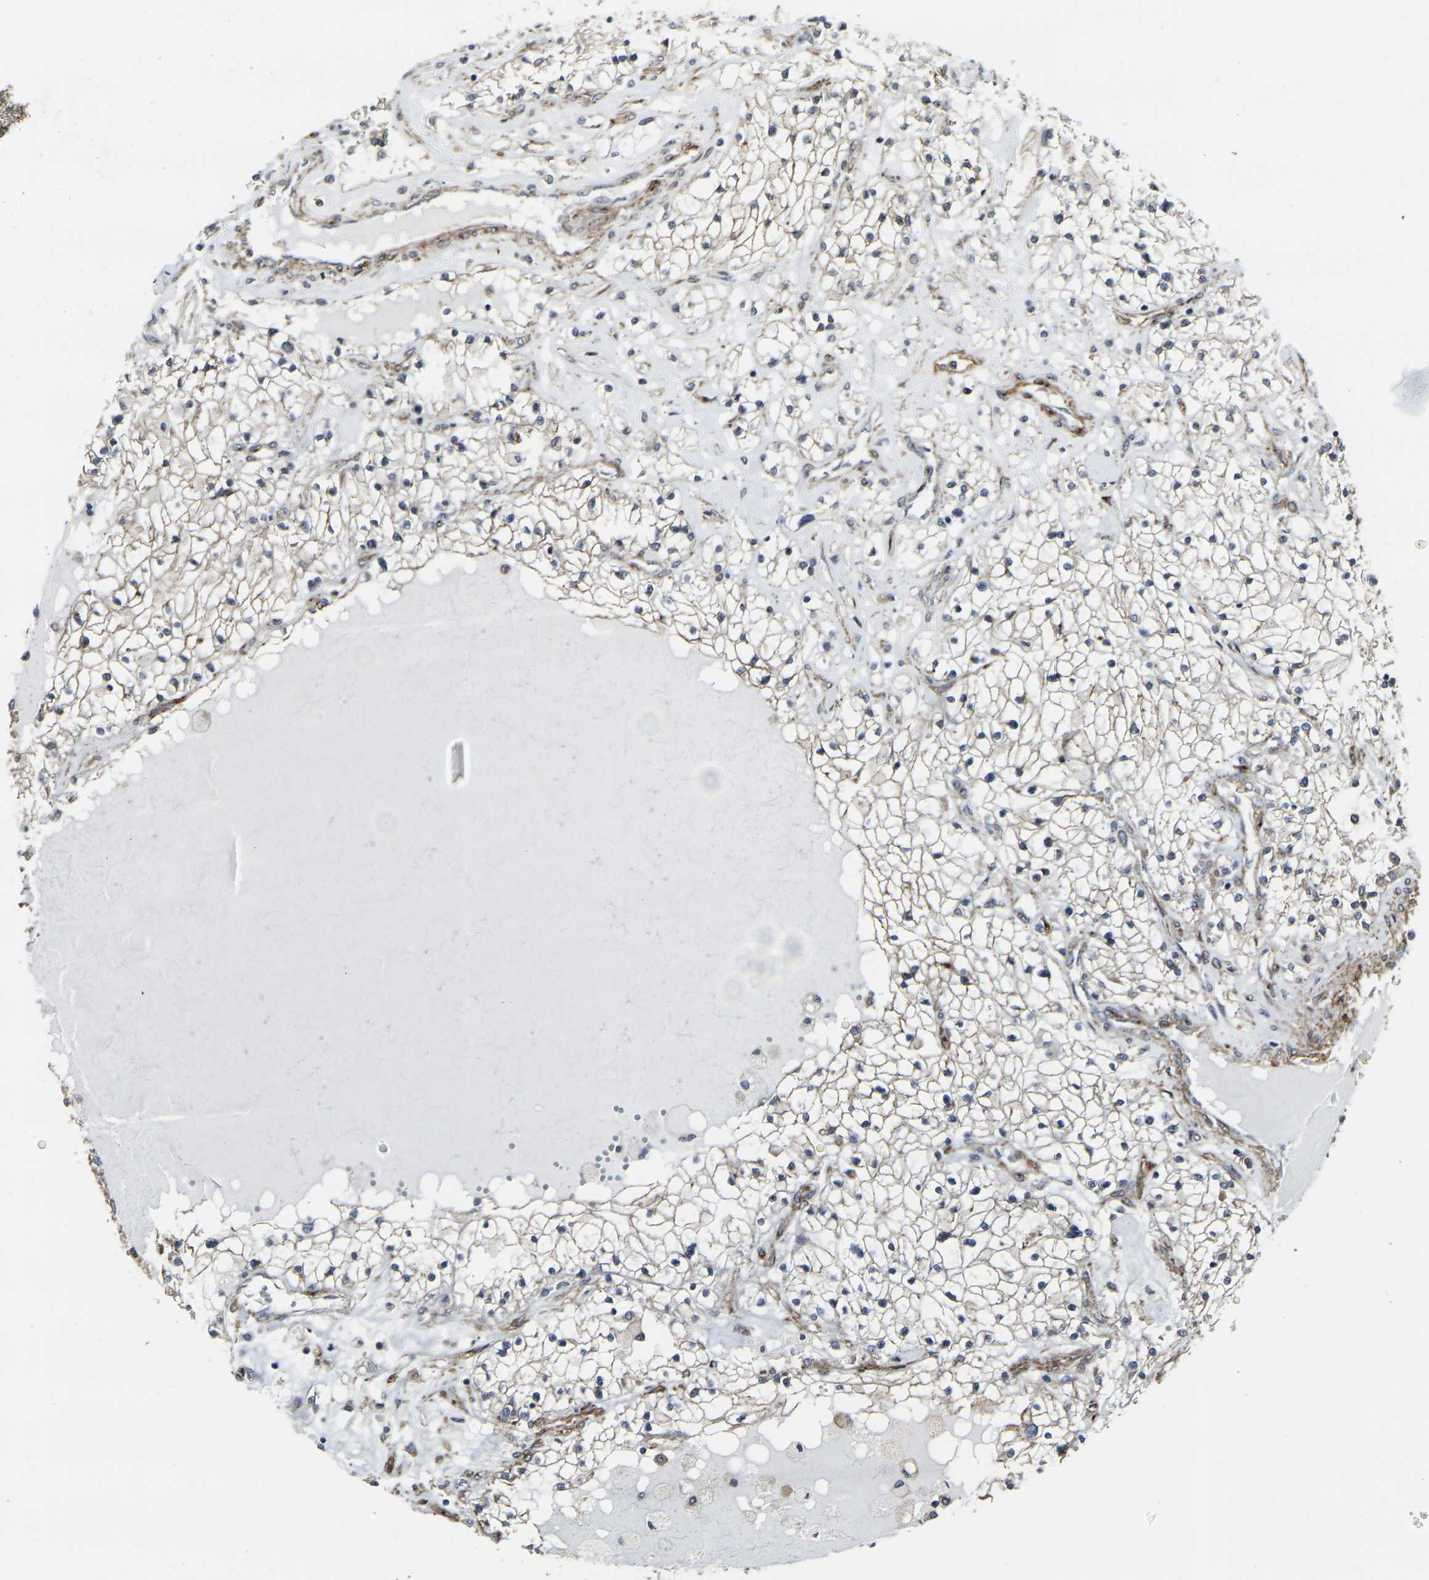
{"staining": {"intensity": "weak", "quantity": "<25%", "location": "cytoplasmic/membranous"}, "tissue": "renal cancer", "cell_type": "Tumor cells", "image_type": "cancer", "snomed": [{"axis": "morphology", "description": "Adenocarcinoma, NOS"}, {"axis": "topography", "description": "Kidney"}], "caption": "A photomicrograph of renal cancer stained for a protein exhibits no brown staining in tumor cells.", "gene": "MYOF", "patient": {"sex": "male", "age": 68}}